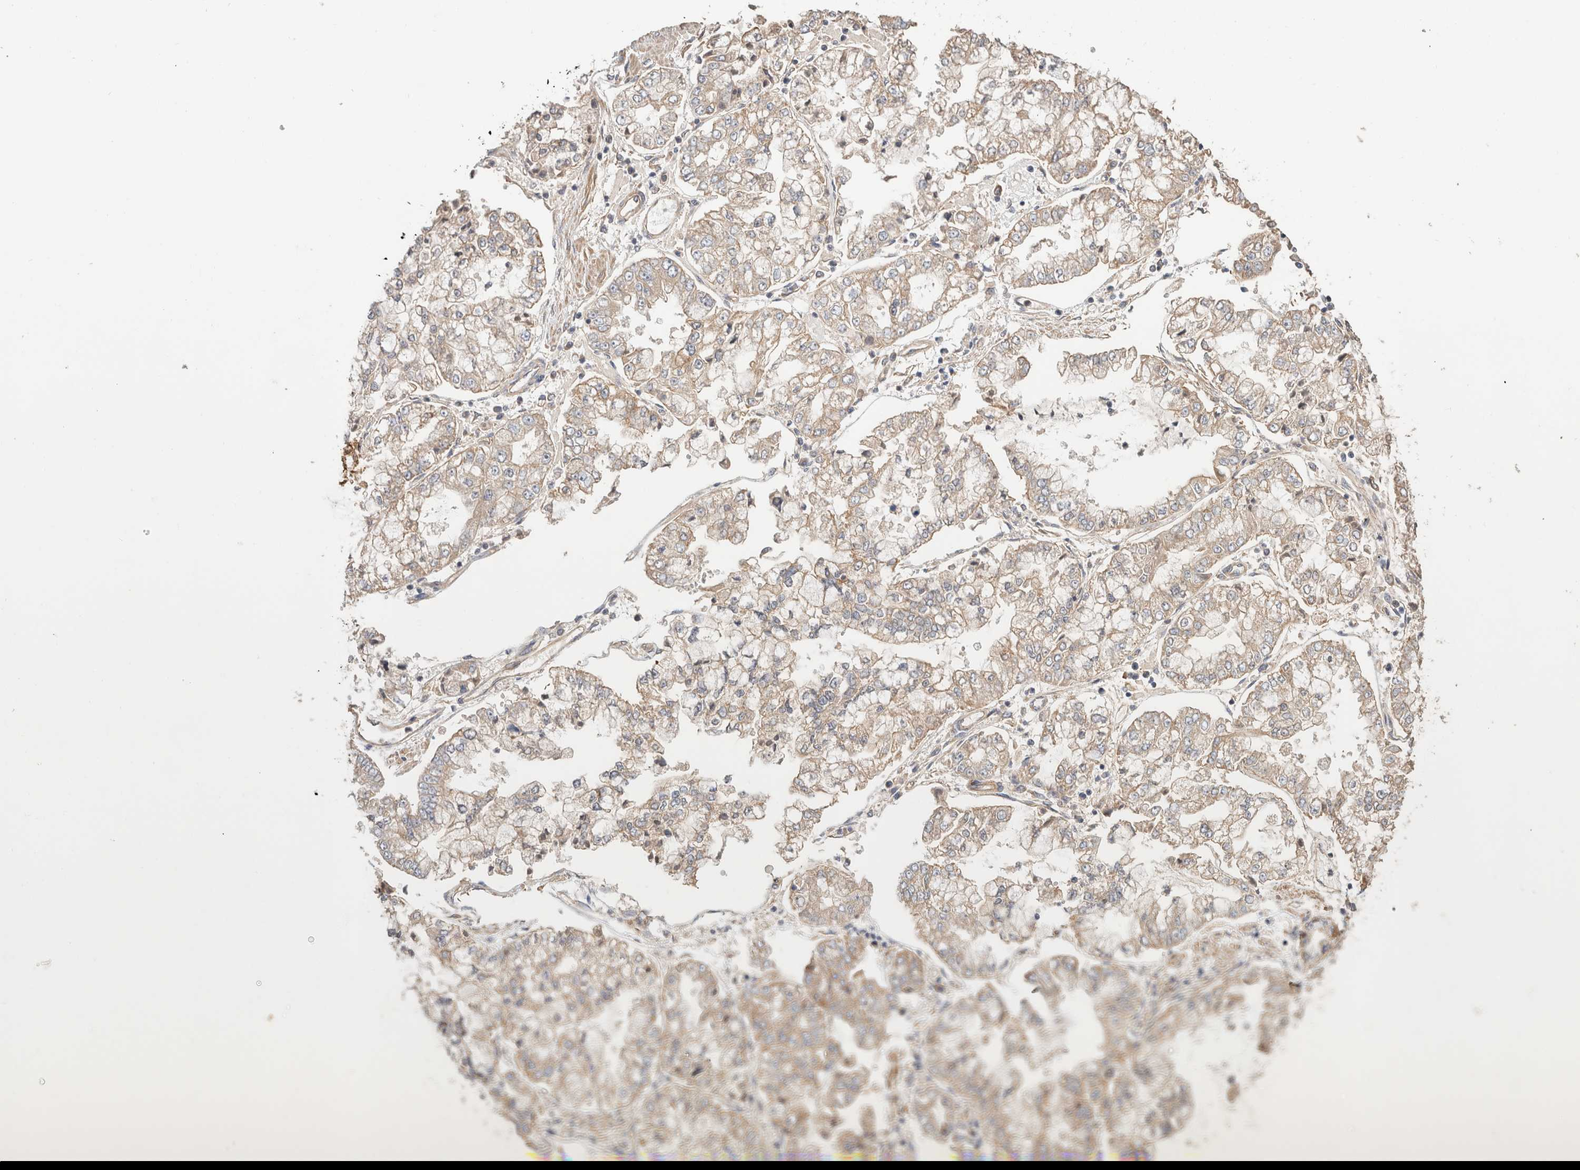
{"staining": {"intensity": "weak", "quantity": ">75%", "location": "cytoplasmic/membranous"}, "tissue": "stomach cancer", "cell_type": "Tumor cells", "image_type": "cancer", "snomed": [{"axis": "morphology", "description": "Adenocarcinoma, NOS"}, {"axis": "topography", "description": "Stomach"}], "caption": "This is an image of immunohistochemistry staining of stomach adenocarcinoma, which shows weak staining in the cytoplasmic/membranous of tumor cells.", "gene": "B3GNTL1", "patient": {"sex": "male", "age": 76}}